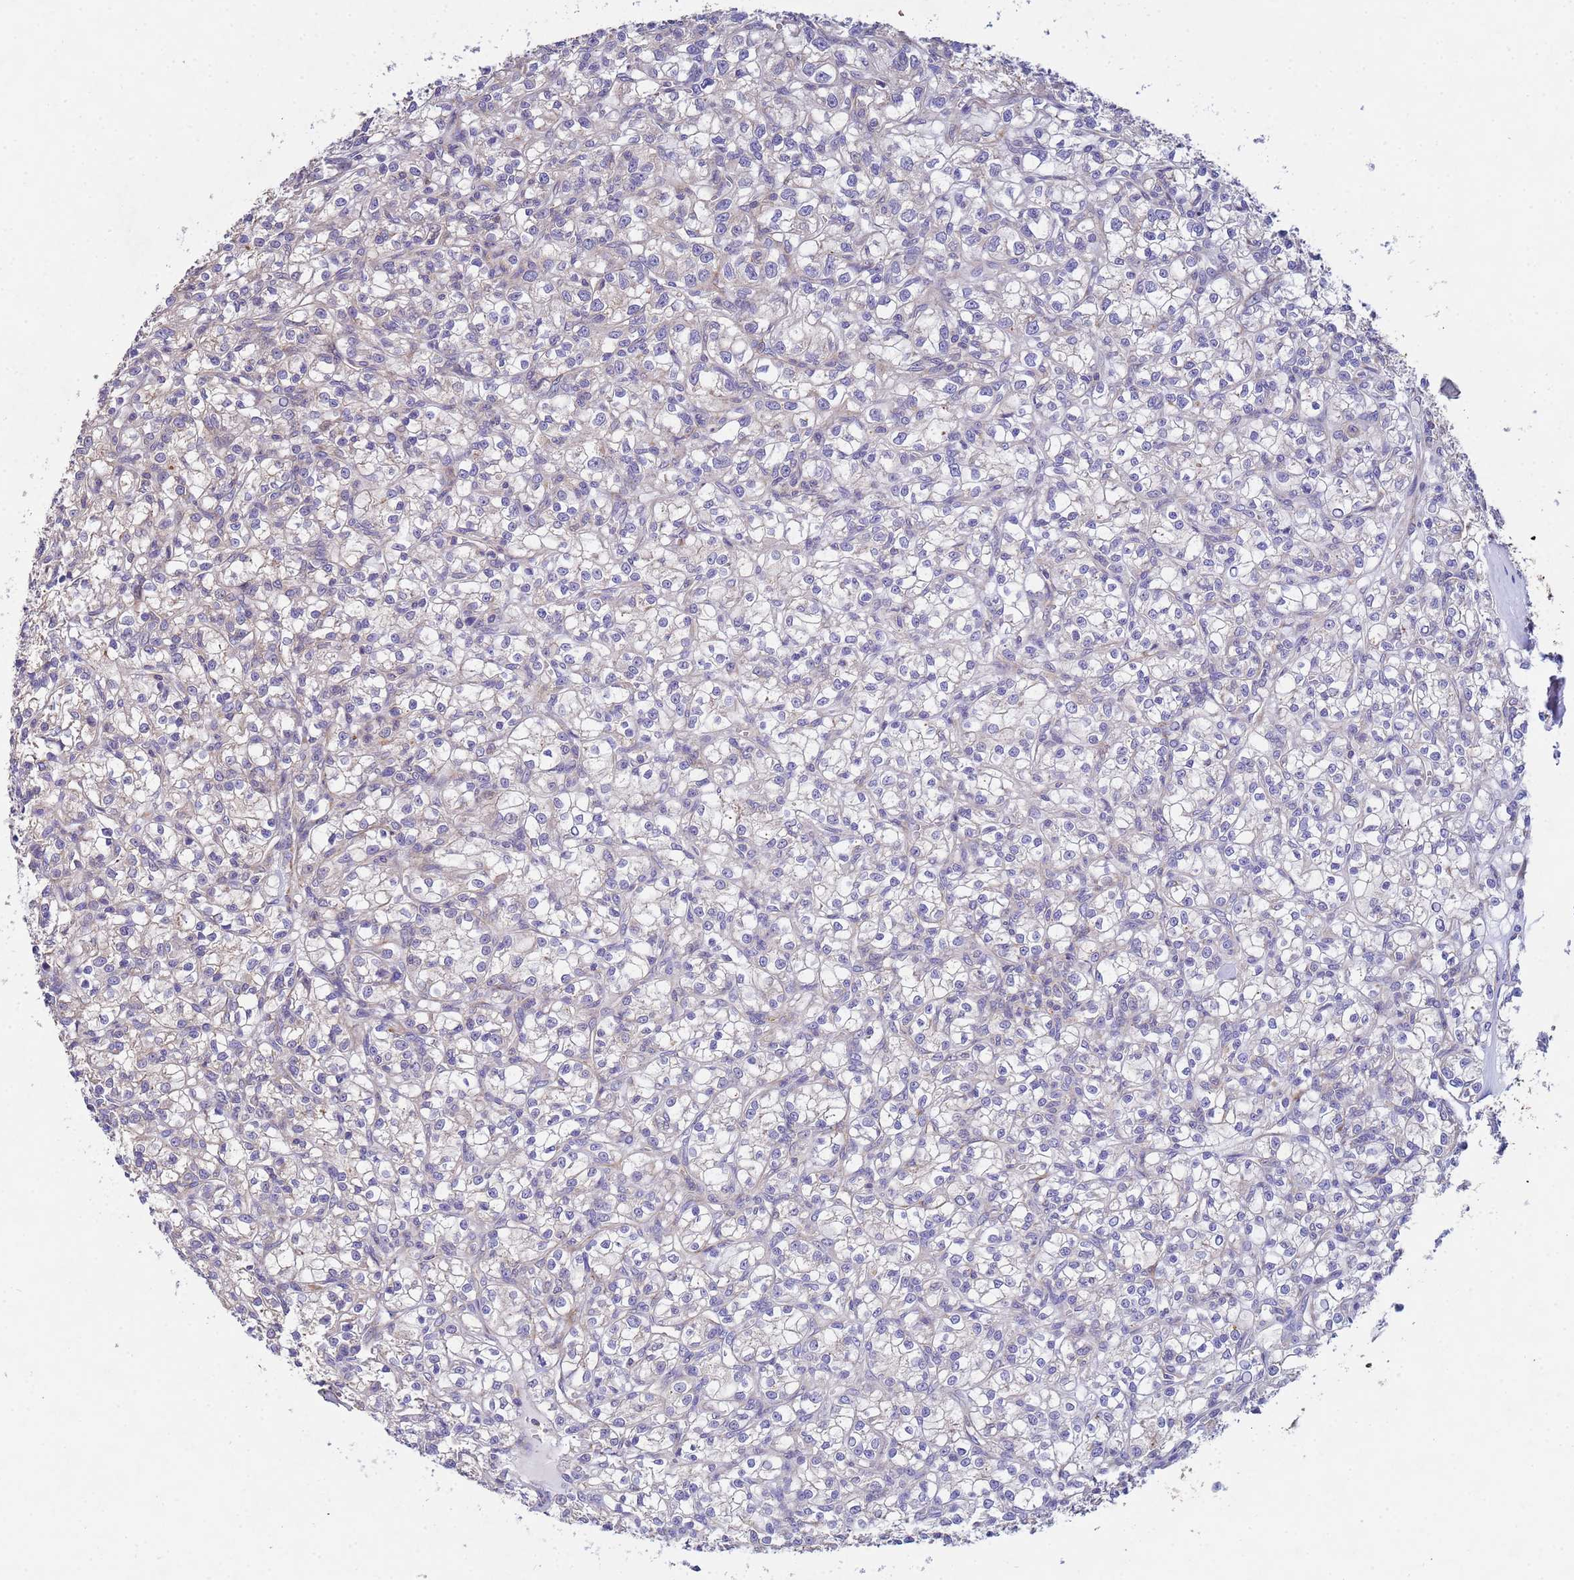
{"staining": {"intensity": "negative", "quantity": "none", "location": "none"}, "tissue": "renal cancer", "cell_type": "Tumor cells", "image_type": "cancer", "snomed": [{"axis": "morphology", "description": "Adenocarcinoma, NOS"}, {"axis": "topography", "description": "Kidney"}], "caption": "Immunohistochemistry photomicrograph of neoplastic tissue: human adenocarcinoma (renal) stained with DAB reveals no significant protein positivity in tumor cells.", "gene": "CDC34", "patient": {"sex": "female", "age": 59}}